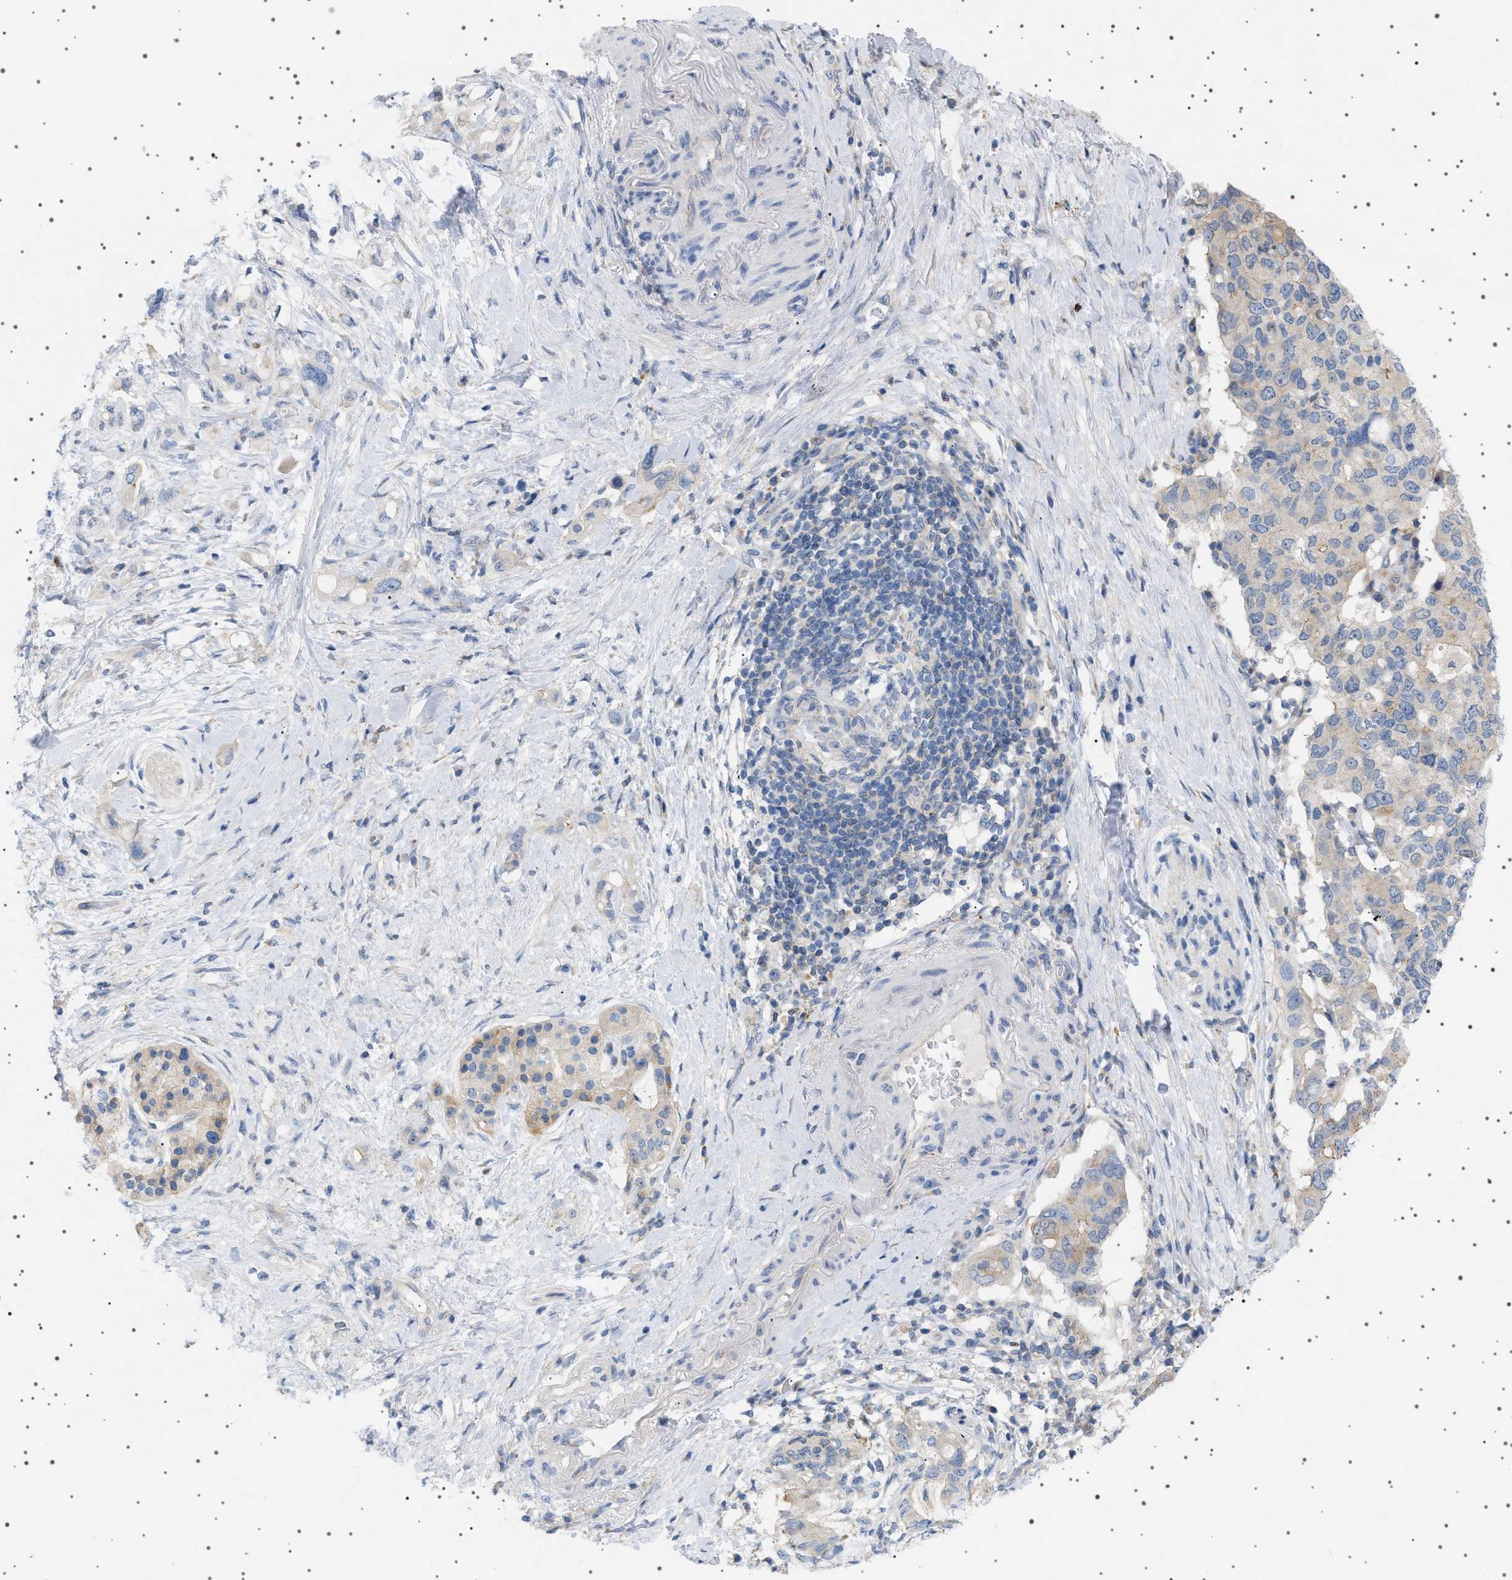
{"staining": {"intensity": "negative", "quantity": "none", "location": "none"}, "tissue": "pancreatic cancer", "cell_type": "Tumor cells", "image_type": "cancer", "snomed": [{"axis": "morphology", "description": "Adenocarcinoma, NOS"}, {"axis": "topography", "description": "Pancreas"}], "caption": "Immunohistochemistry (IHC) image of neoplastic tissue: human adenocarcinoma (pancreatic) stained with DAB reveals no significant protein staining in tumor cells. (DAB (3,3'-diaminobenzidine) IHC, high magnification).", "gene": "ADCY10", "patient": {"sex": "female", "age": 56}}